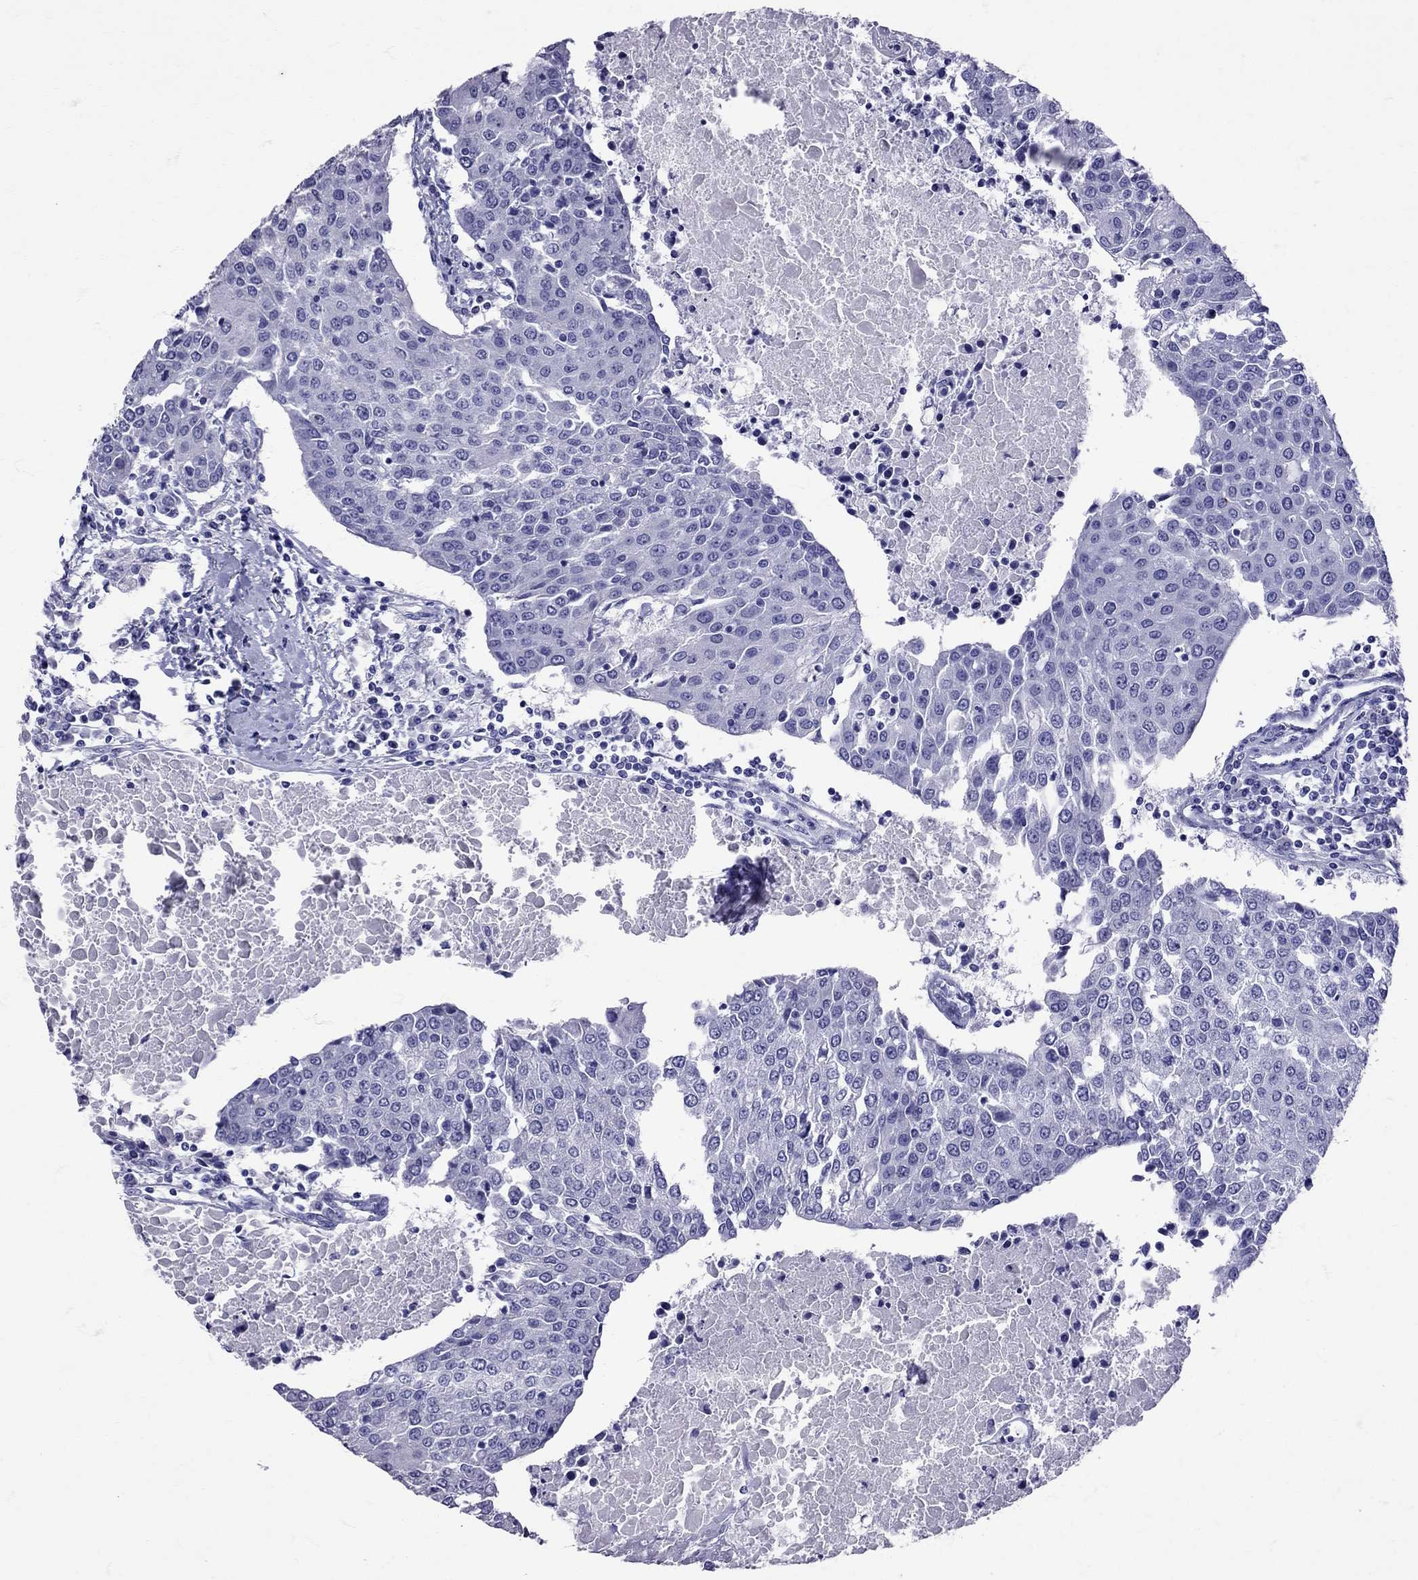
{"staining": {"intensity": "negative", "quantity": "none", "location": "none"}, "tissue": "urothelial cancer", "cell_type": "Tumor cells", "image_type": "cancer", "snomed": [{"axis": "morphology", "description": "Urothelial carcinoma, High grade"}, {"axis": "topography", "description": "Urinary bladder"}], "caption": "IHC image of neoplastic tissue: human urothelial cancer stained with DAB reveals no significant protein positivity in tumor cells. Brightfield microscopy of IHC stained with DAB (3,3'-diaminobenzidine) (brown) and hematoxylin (blue), captured at high magnification.", "gene": "AVP", "patient": {"sex": "female", "age": 85}}